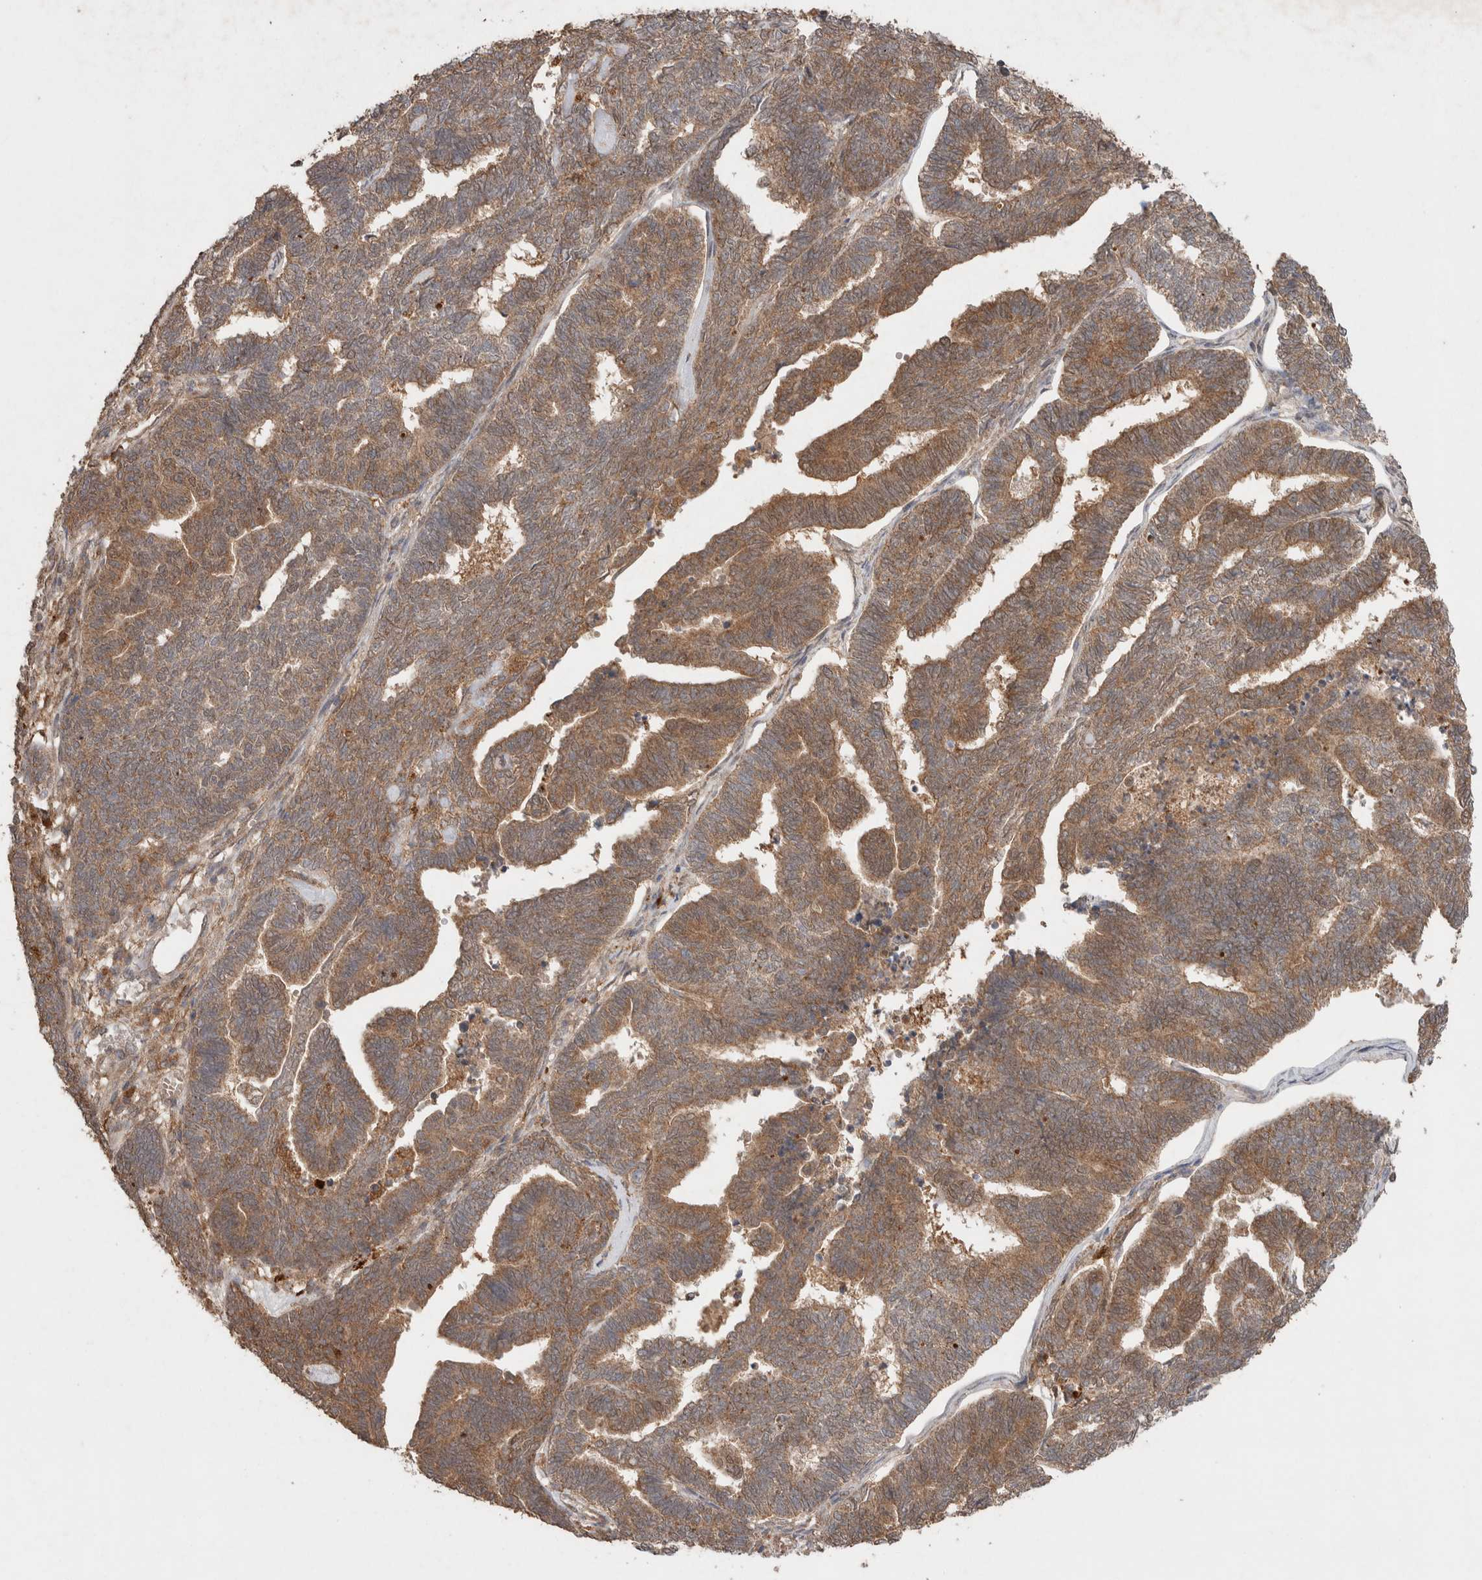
{"staining": {"intensity": "moderate", "quantity": ">75%", "location": "cytoplasmic/membranous"}, "tissue": "endometrial cancer", "cell_type": "Tumor cells", "image_type": "cancer", "snomed": [{"axis": "morphology", "description": "Adenocarcinoma, NOS"}, {"axis": "topography", "description": "Endometrium"}], "caption": "IHC photomicrograph of neoplastic tissue: human endometrial adenocarcinoma stained using immunohistochemistry exhibits medium levels of moderate protein expression localized specifically in the cytoplasmic/membranous of tumor cells, appearing as a cytoplasmic/membranous brown color.", "gene": "KCNJ5", "patient": {"sex": "female", "age": 70}}